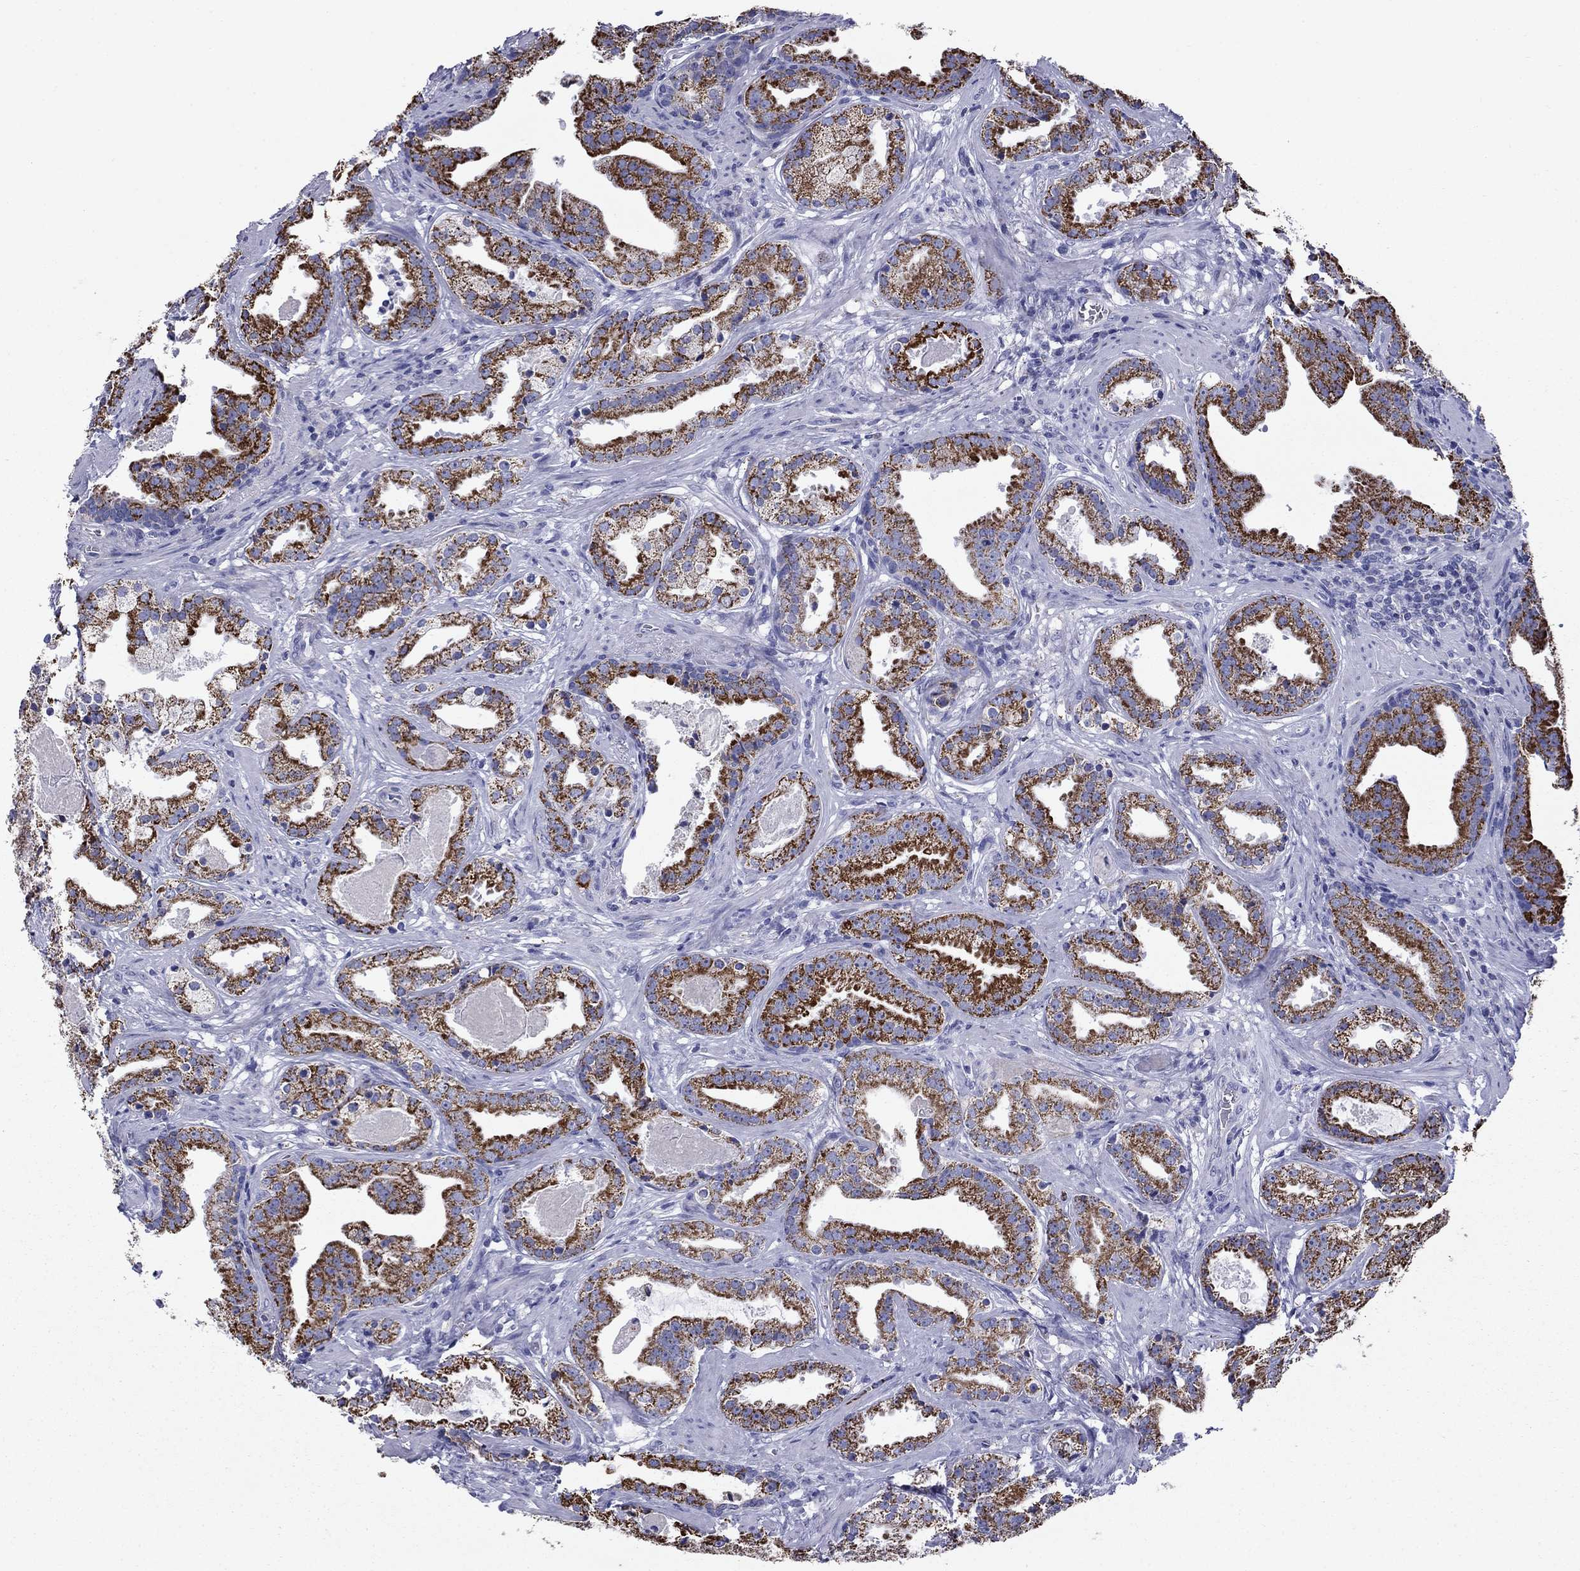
{"staining": {"intensity": "strong", "quantity": ">75%", "location": "cytoplasmic/membranous"}, "tissue": "prostate cancer", "cell_type": "Tumor cells", "image_type": "cancer", "snomed": [{"axis": "morphology", "description": "Adenocarcinoma, NOS"}, {"axis": "morphology", "description": "Adenocarcinoma, High grade"}, {"axis": "topography", "description": "Prostate"}], "caption": "Prostate adenocarcinoma was stained to show a protein in brown. There is high levels of strong cytoplasmic/membranous positivity in about >75% of tumor cells.", "gene": "ACADSB", "patient": {"sex": "male", "age": 64}}